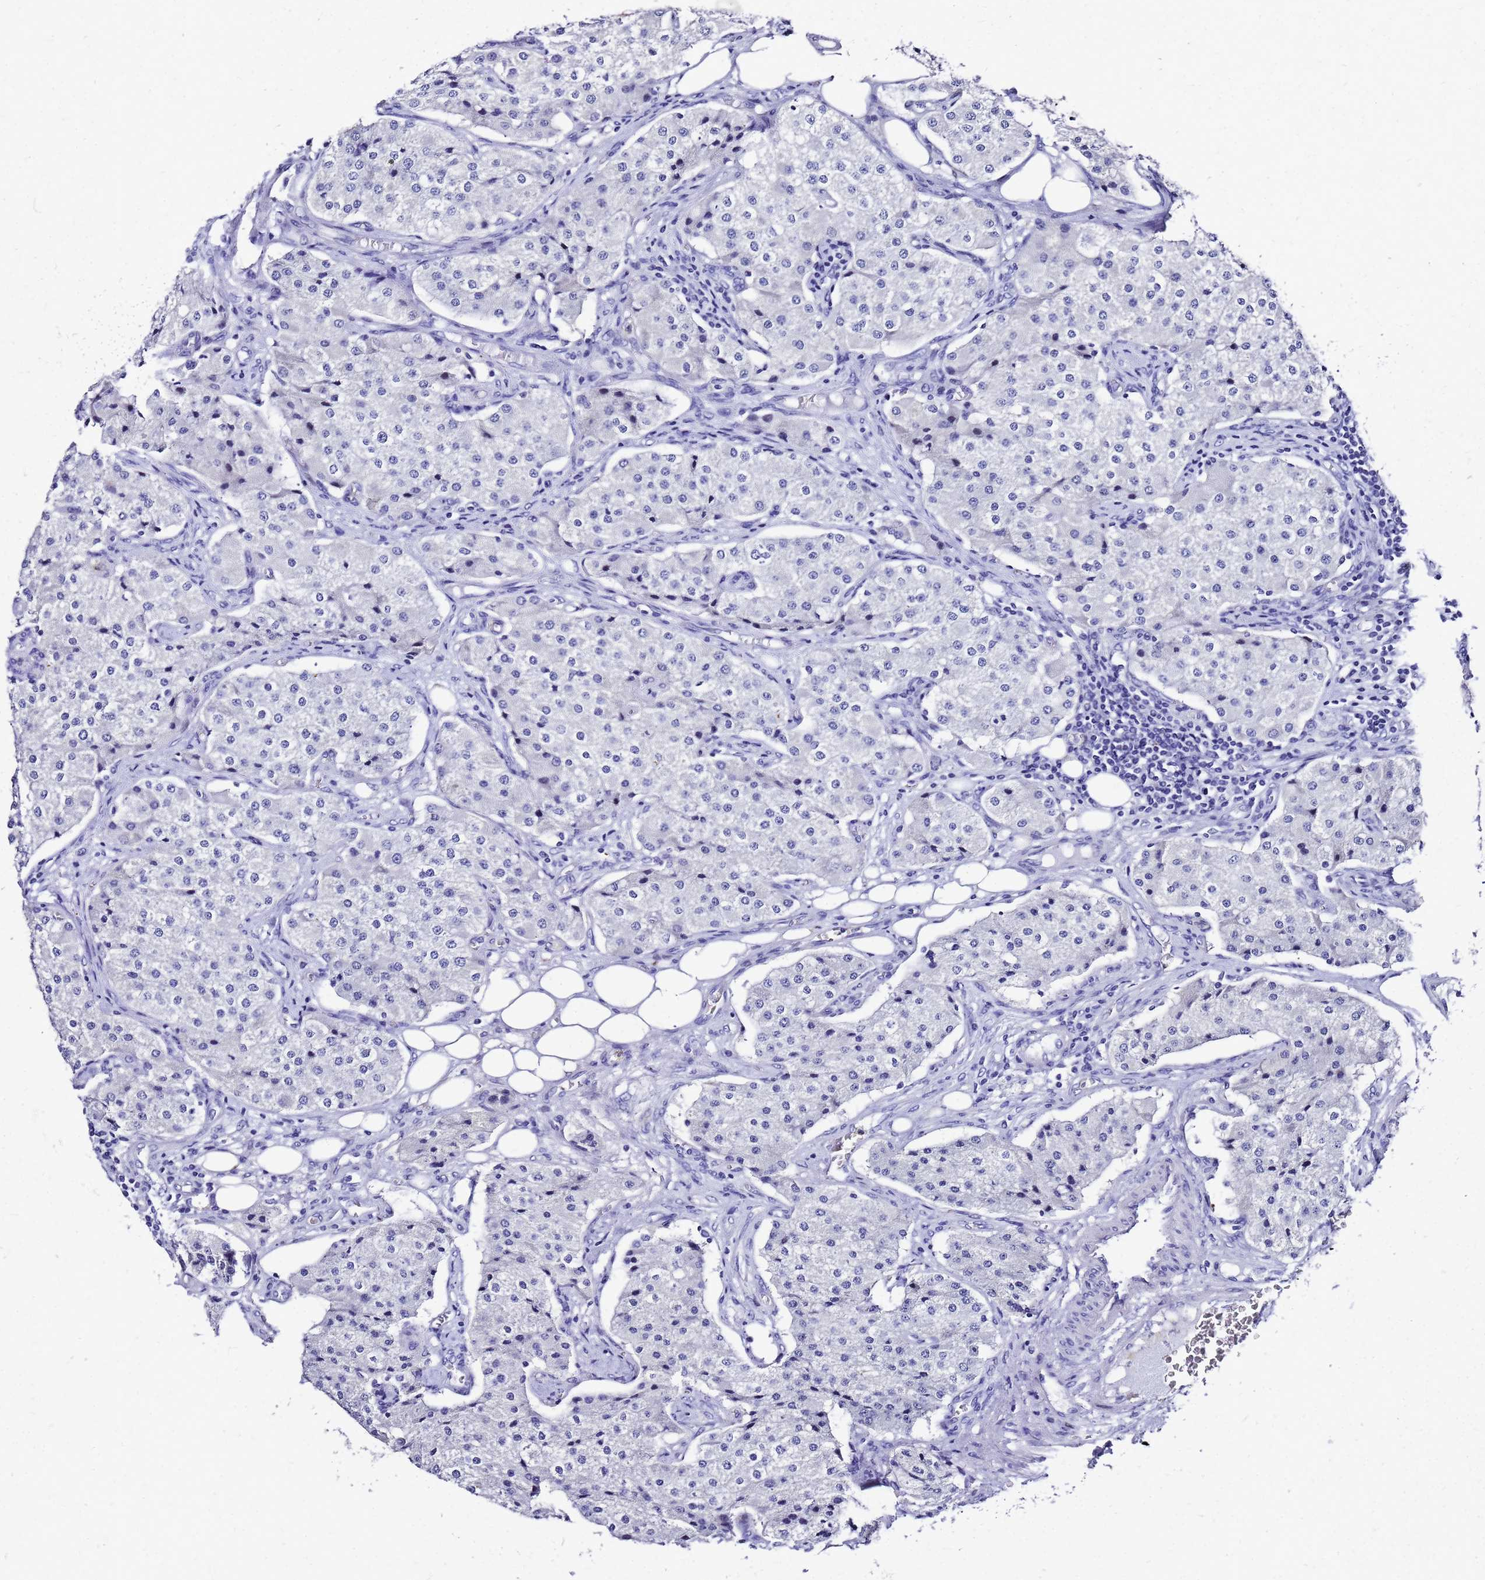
{"staining": {"intensity": "negative", "quantity": "none", "location": "none"}, "tissue": "carcinoid", "cell_type": "Tumor cells", "image_type": "cancer", "snomed": [{"axis": "morphology", "description": "Carcinoid, malignant, NOS"}, {"axis": "topography", "description": "Colon"}], "caption": "Tumor cells are negative for brown protein staining in carcinoid. (DAB IHC visualized using brightfield microscopy, high magnification).", "gene": "SMIM21", "patient": {"sex": "female", "age": 52}}